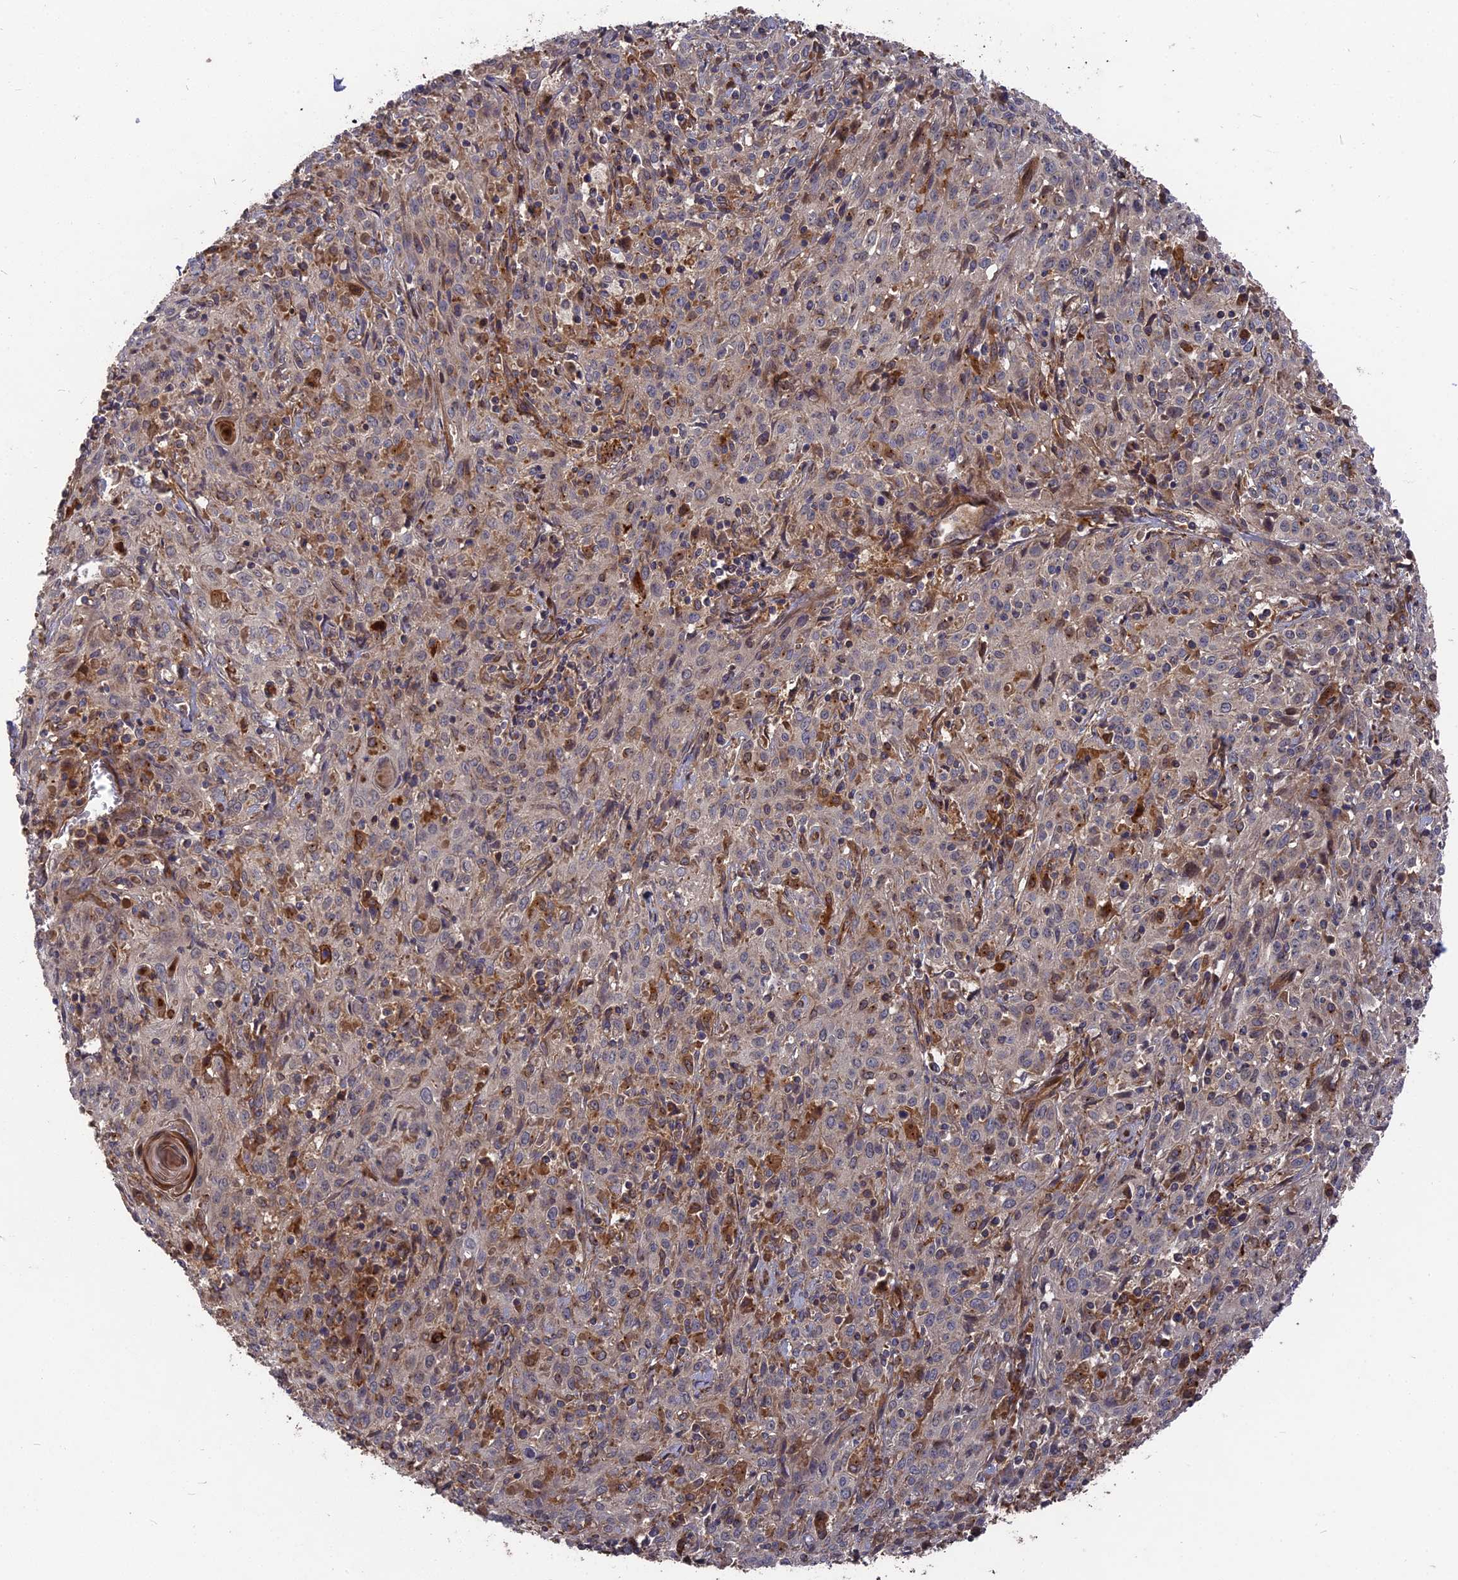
{"staining": {"intensity": "negative", "quantity": "none", "location": "none"}, "tissue": "cervical cancer", "cell_type": "Tumor cells", "image_type": "cancer", "snomed": [{"axis": "morphology", "description": "Squamous cell carcinoma, NOS"}, {"axis": "topography", "description": "Cervix"}], "caption": "High power microscopy image of an IHC micrograph of cervical cancer (squamous cell carcinoma), revealing no significant staining in tumor cells.", "gene": "DEF8", "patient": {"sex": "female", "age": 57}}